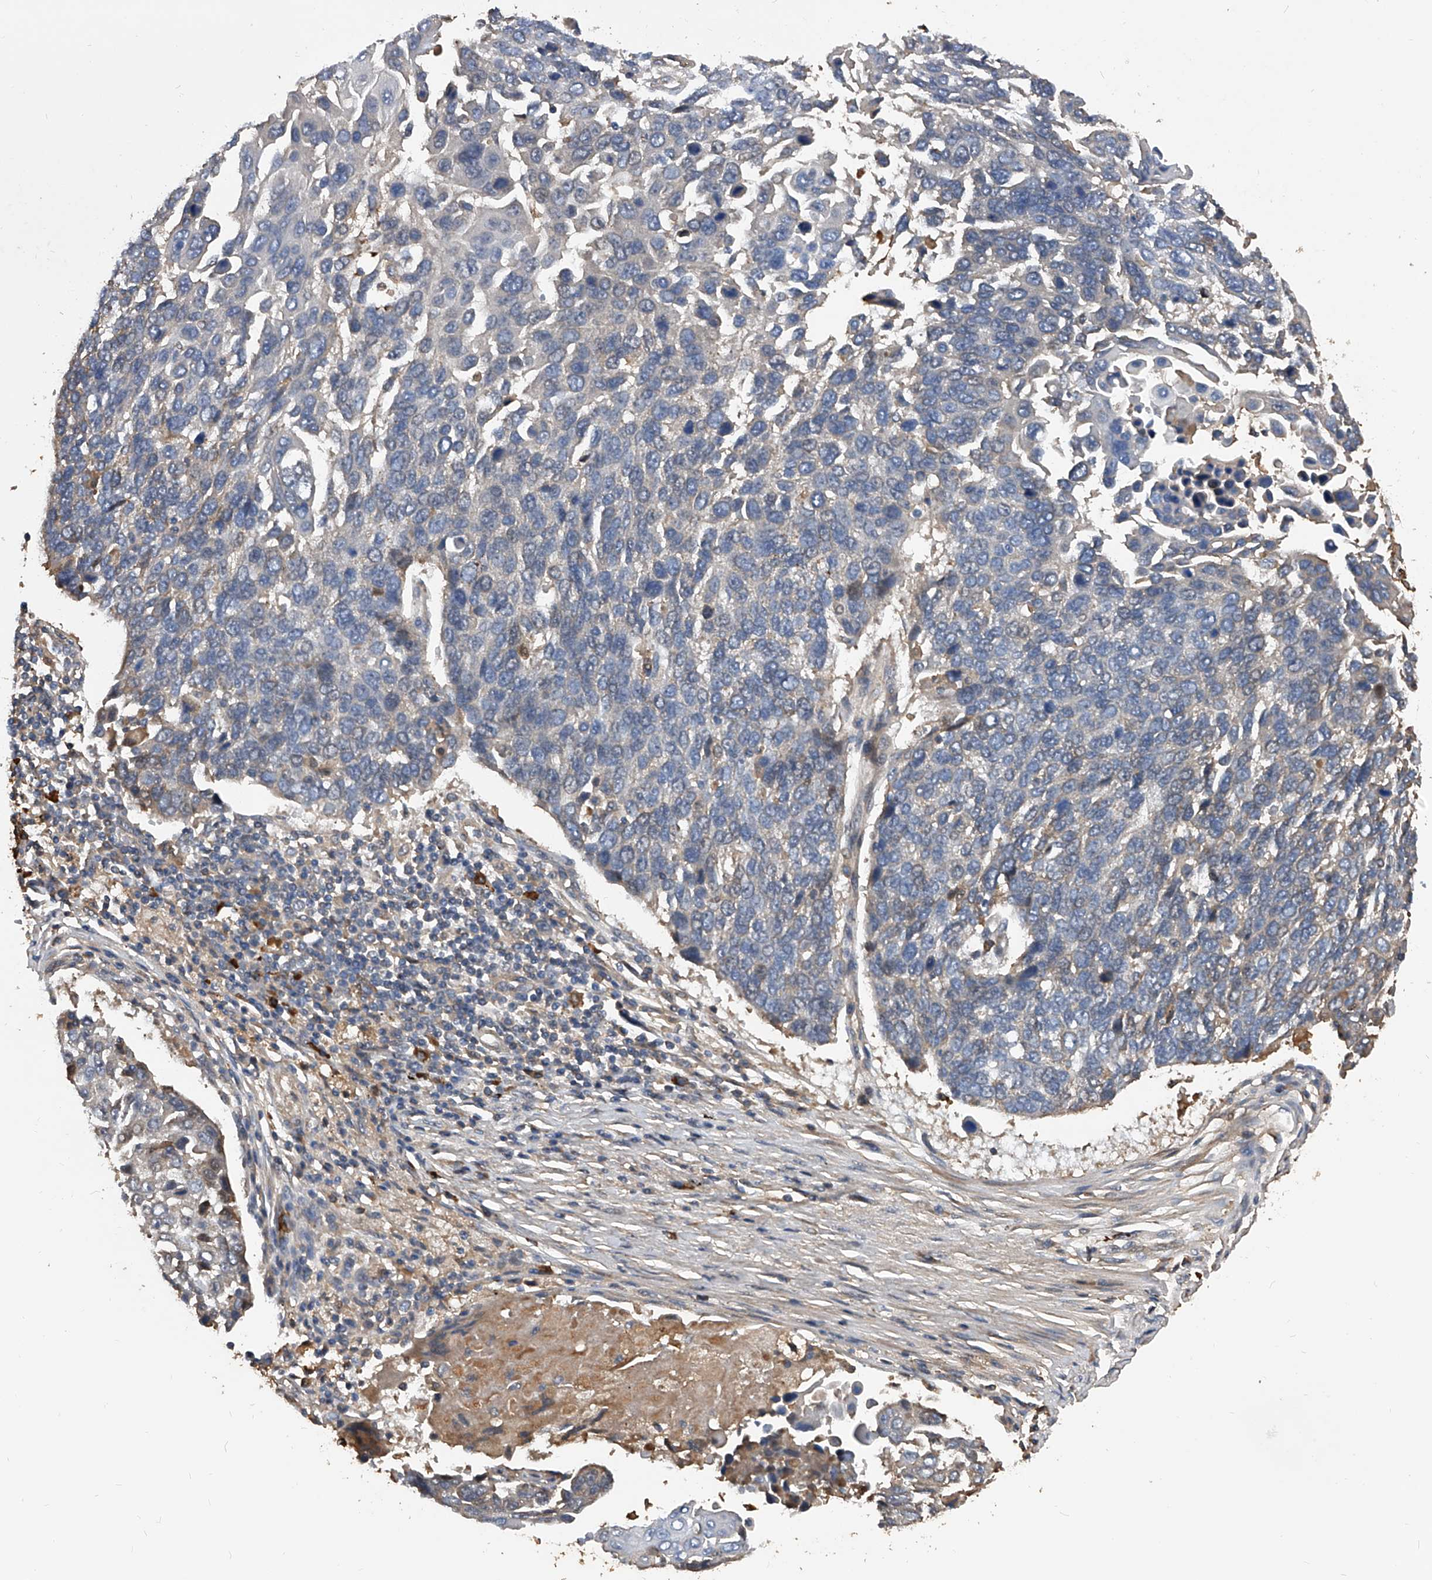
{"staining": {"intensity": "negative", "quantity": "none", "location": "none"}, "tissue": "lung cancer", "cell_type": "Tumor cells", "image_type": "cancer", "snomed": [{"axis": "morphology", "description": "Squamous cell carcinoma, NOS"}, {"axis": "topography", "description": "Lung"}], "caption": "This is a micrograph of immunohistochemistry (IHC) staining of lung cancer, which shows no staining in tumor cells. (DAB immunohistochemistry, high magnification).", "gene": "ZNF25", "patient": {"sex": "male", "age": 66}}